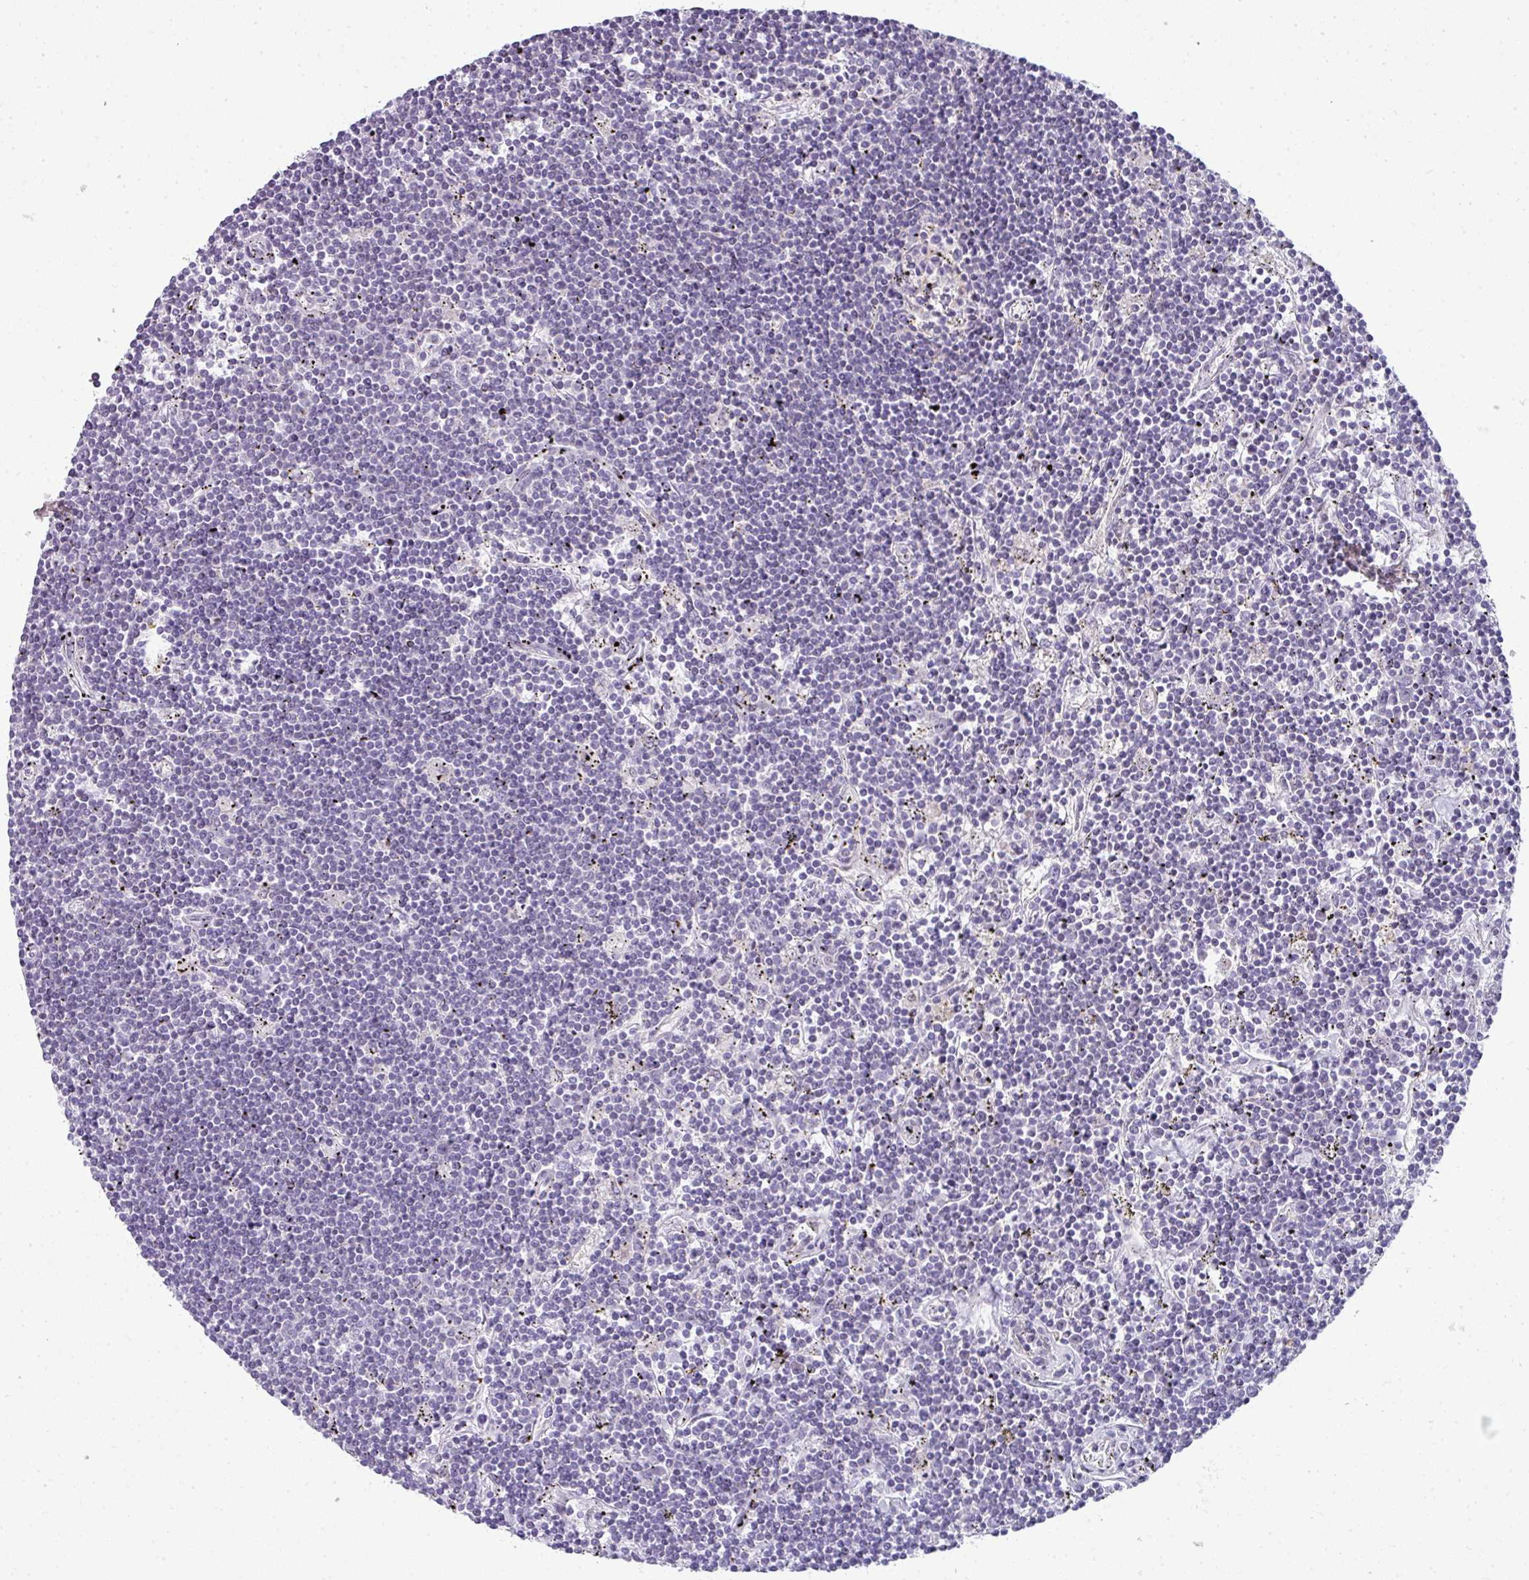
{"staining": {"intensity": "negative", "quantity": "none", "location": "none"}, "tissue": "lymphoma", "cell_type": "Tumor cells", "image_type": "cancer", "snomed": [{"axis": "morphology", "description": "Malignant lymphoma, non-Hodgkin's type, Low grade"}, {"axis": "topography", "description": "Spleen"}], "caption": "Immunohistochemistry (IHC) of human malignant lymphoma, non-Hodgkin's type (low-grade) demonstrates no expression in tumor cells.", "gene": "STAT5A", "patient": {"sex": "male", "age": 76}}